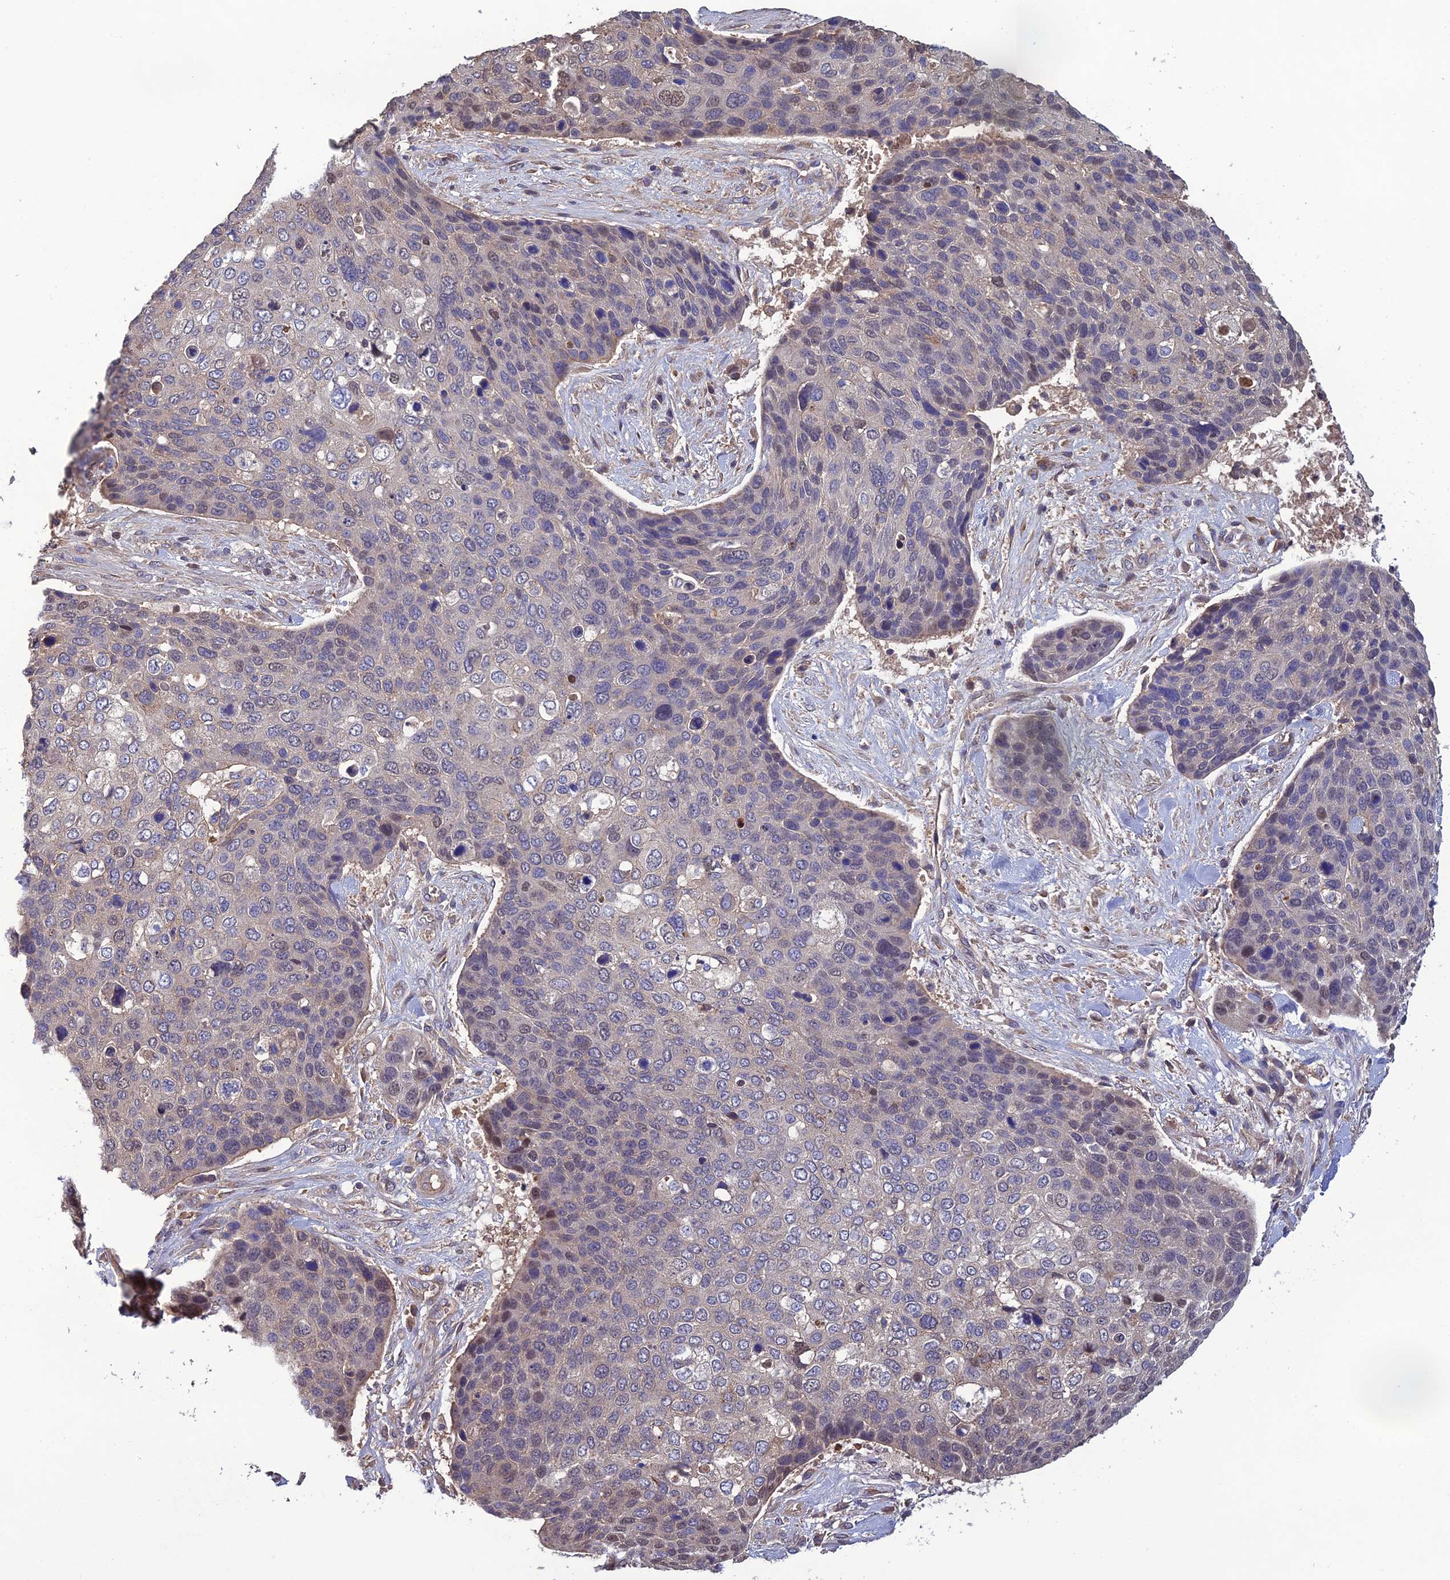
{"staining": {"intensity": "weak", "quantity": "<25%", "location": "cytoplasmic/membranous"}, "tissue": "skin cancer", "cell_type": "Tumor cells", "image_type": "cancer", "snomed": [{"axis": "morphology", "description": "Basal cell carcinoma"}, {"axis": "topography", "description": "Skin"}], "caption": "Tumor cells are negative for brown protein staining in skin cancer.", "gene": "GALR2", "patient": {"sex": "female", "age": 74}}